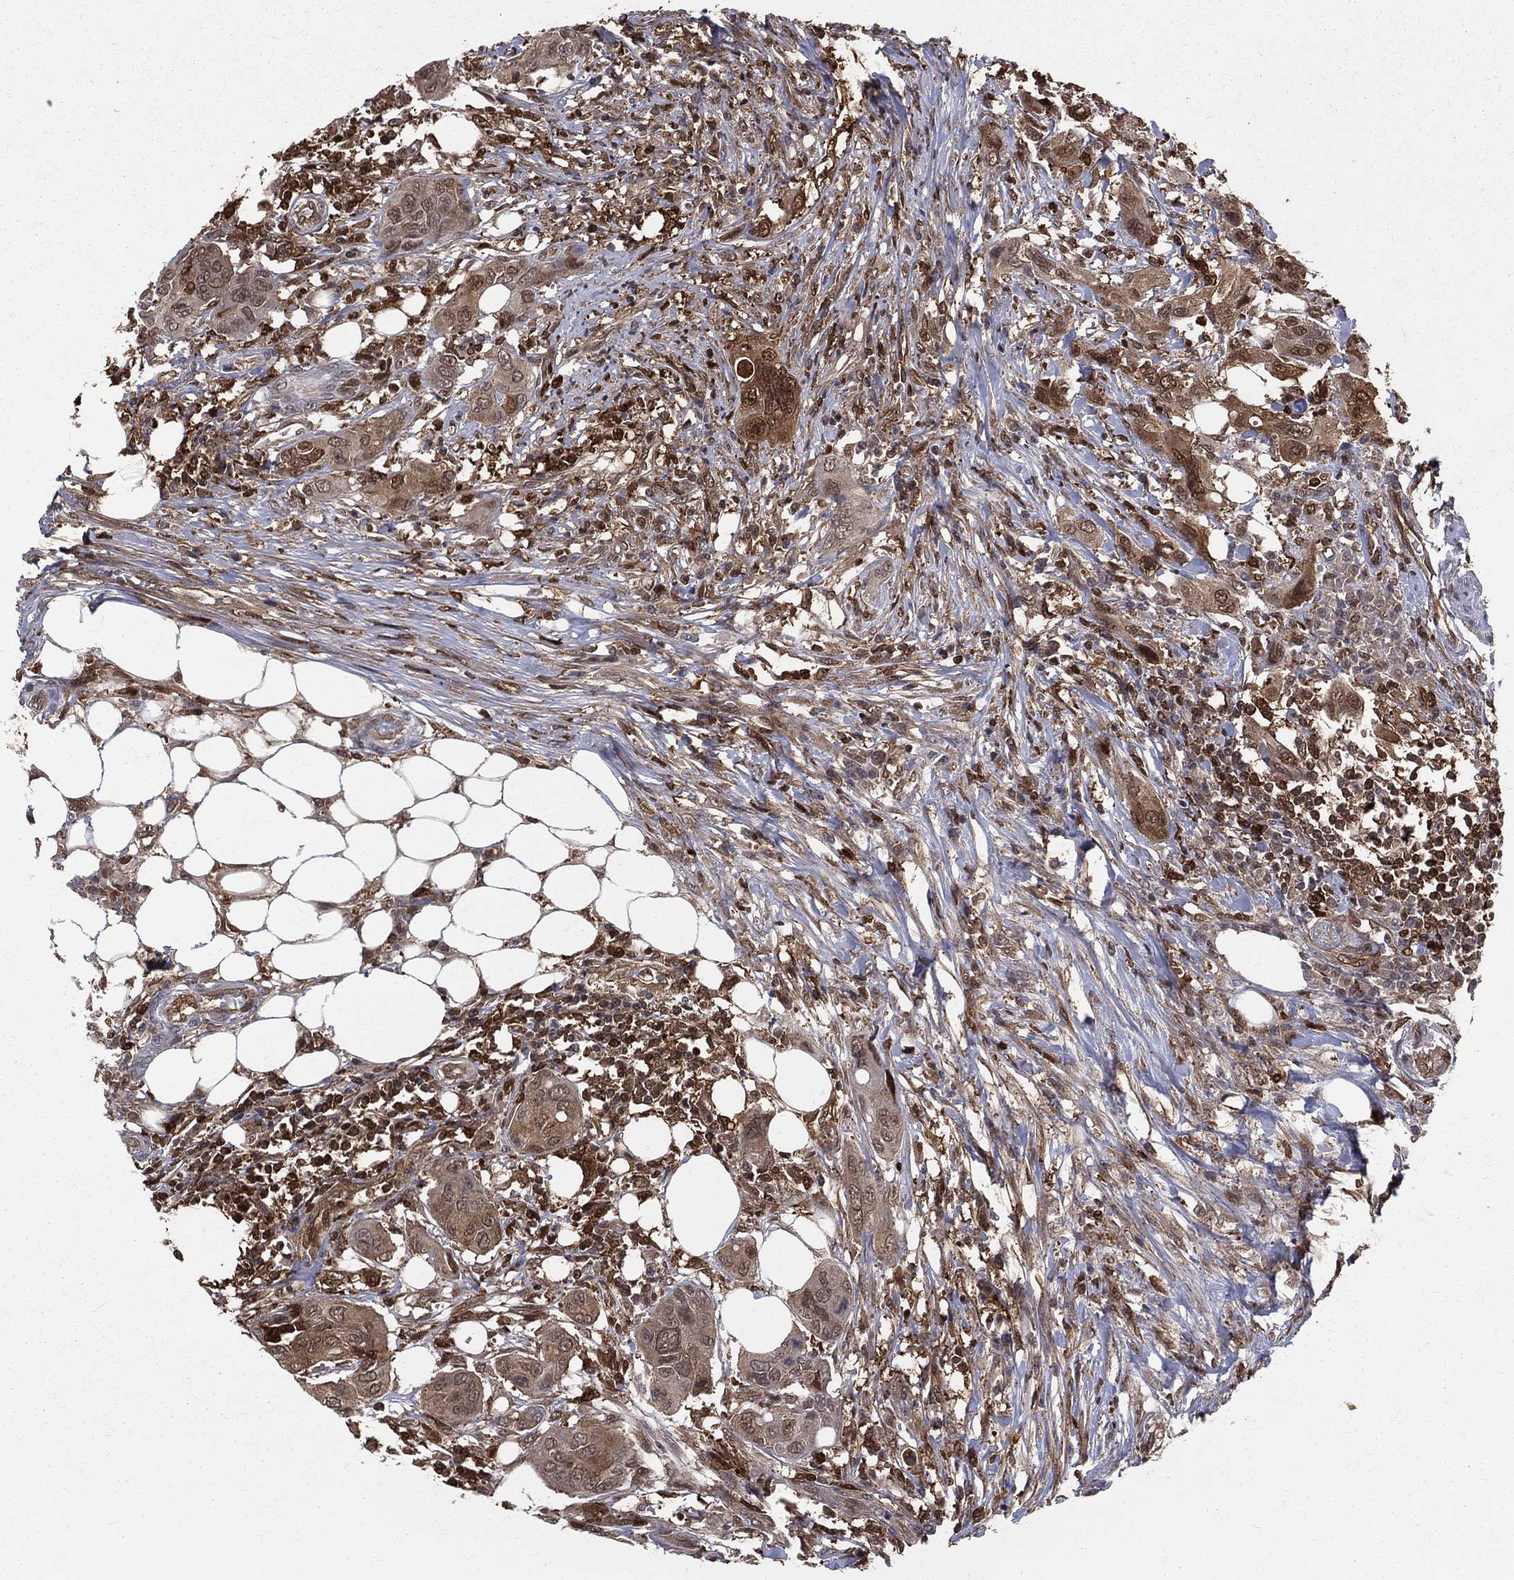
{"staining": {"intensity": "moderate", "quantity": "25%-75%", "location": "cytoplasmic/membranous,nuclear"}, "tissue": "urothelial cancer", "cell_type": "Tumor cells", "image_type": "cancer", "snomed": [{"axis": "morphology", "description": "Urothelial carcinoma, NOS"}, {"axis": "morphology", "description": "Urothelial carcinoma, High grade"}, {"axis": "topography", "description": "Urinary bladder"}], "caption": "The image displays immunohistochemical staining of urothelial cancer. There is moderate cytoplasmic/membranous and nuclear expression is appreciated in approximately 25%-75% of tumor cells. (Stains: DAB in brown, nuclei in blue, Microscopy: brightfield microscopy at high magnification).", "gene": "ENO1", "patient": {"sex": "male", "age": 63}}